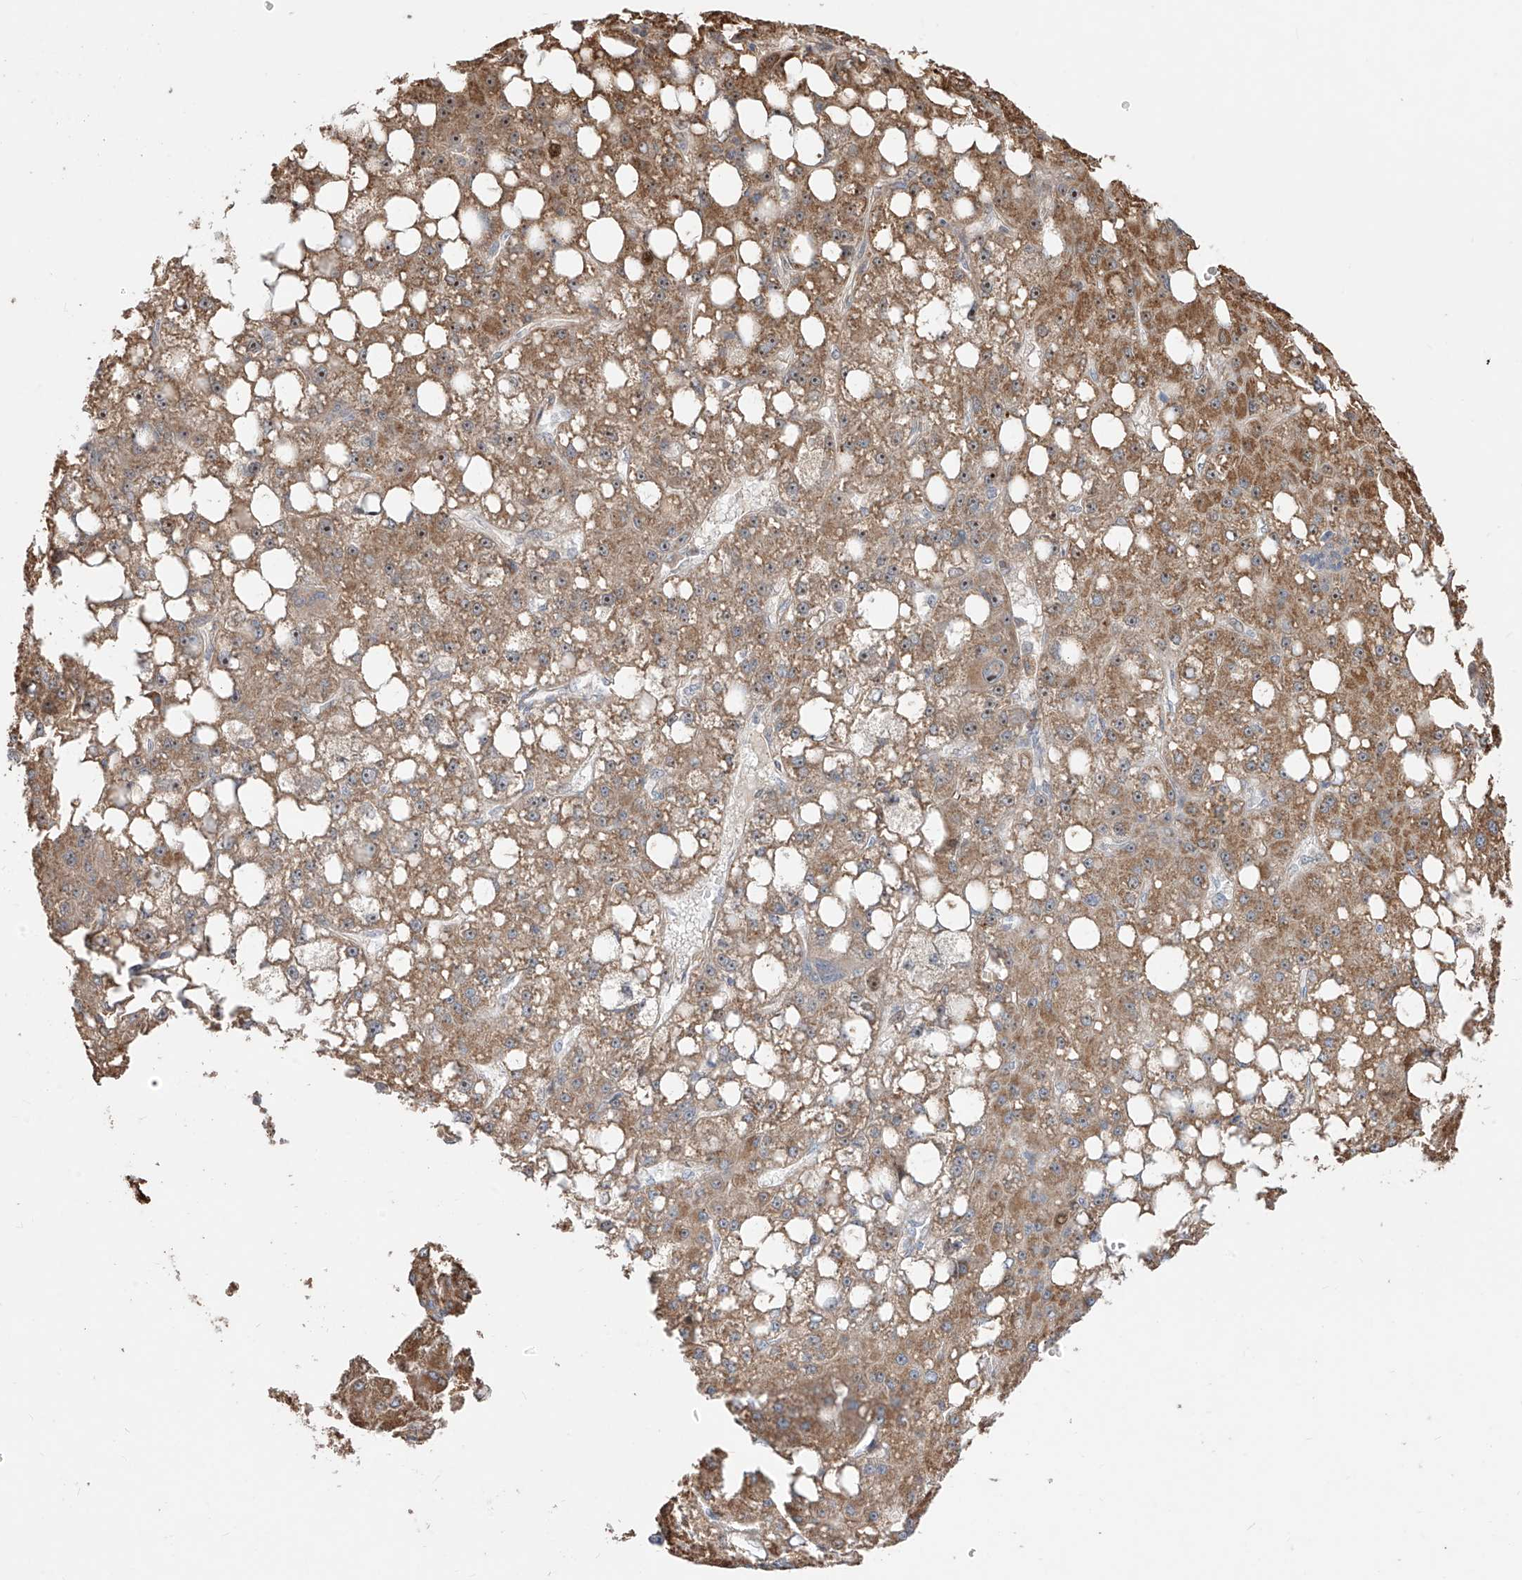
{"staining": {"intensity": "moderate", "quantity": ">75%", "location": "cytoplasmic/membranous,nuclear"}, "tissue": "liver cancer", "cell_type": "Tumor cells", "image_type": "cancer", "snomed": [{"axis": "morphology", "description": "Carcinoma, Hepatocellular, NOS"}, {"axis": "topography", "description": "Liver"}], "caption": "Protein expression analysis of human hepatocellular carcinoma (liver) reveals moderate cytoplasmic/membranous and nuclear positivity in approximately >75% of tumor cells.", "gene": "LATS1", "patient": {"sex": "male", "age": 67}}